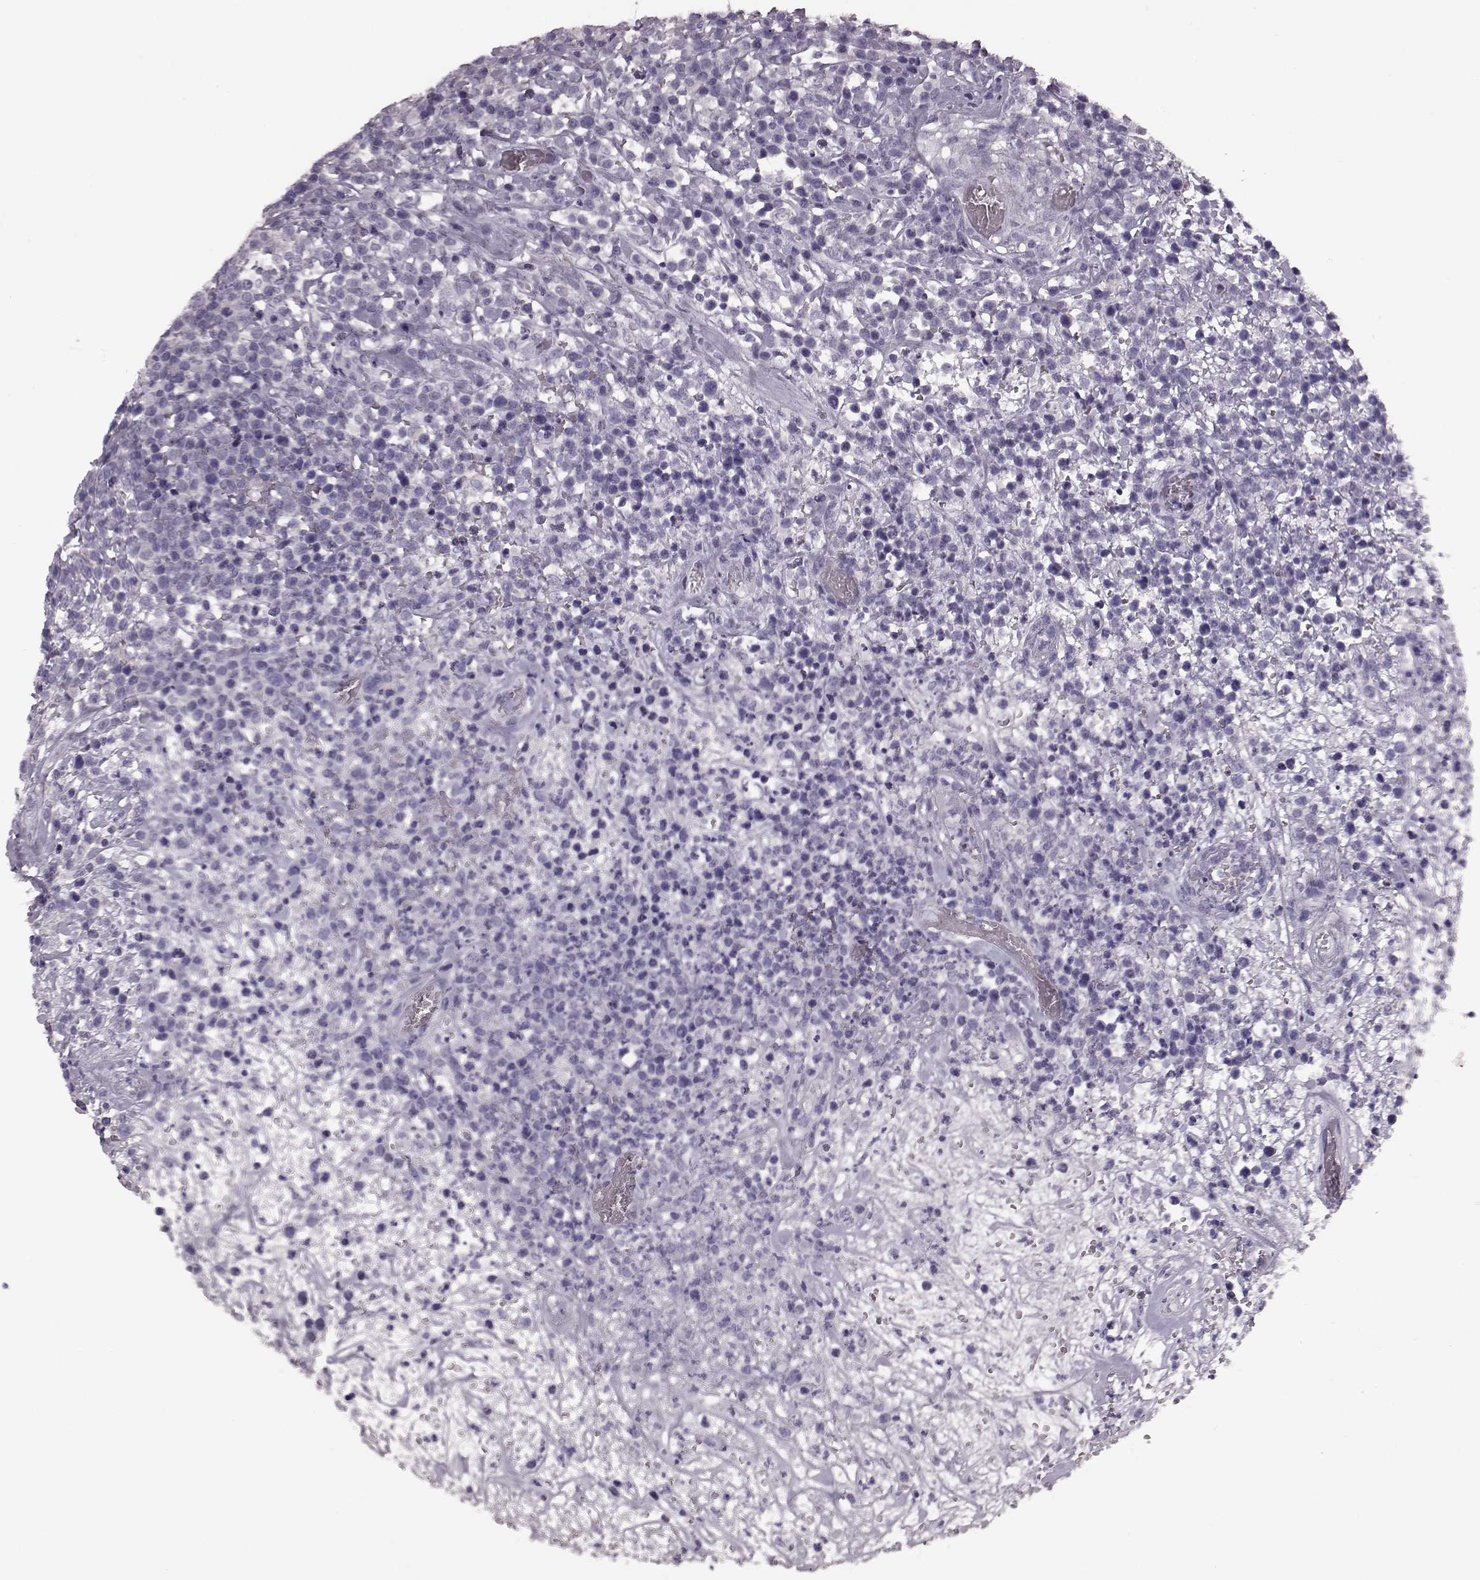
{"staining": {"intensity": "negative", "quantity": "none", "location": "none"}, "tissue": "lymphoma", "cell_type": "Tumor cells", "image_type": "cancer", "snomed": [{"axis": "morphology", "description": "Malignant lymphoma, non-Hodgkin's type, High grade"}, {"axis": "topography", "description": "Soft tissue"}], "caption": "There is no significant positivity in tumor cells of high-grade malignant lymphoma, non-Hodgkin's type.", "gene": "CRYBA2", "patient": {"sex": "female", "age": 56}}